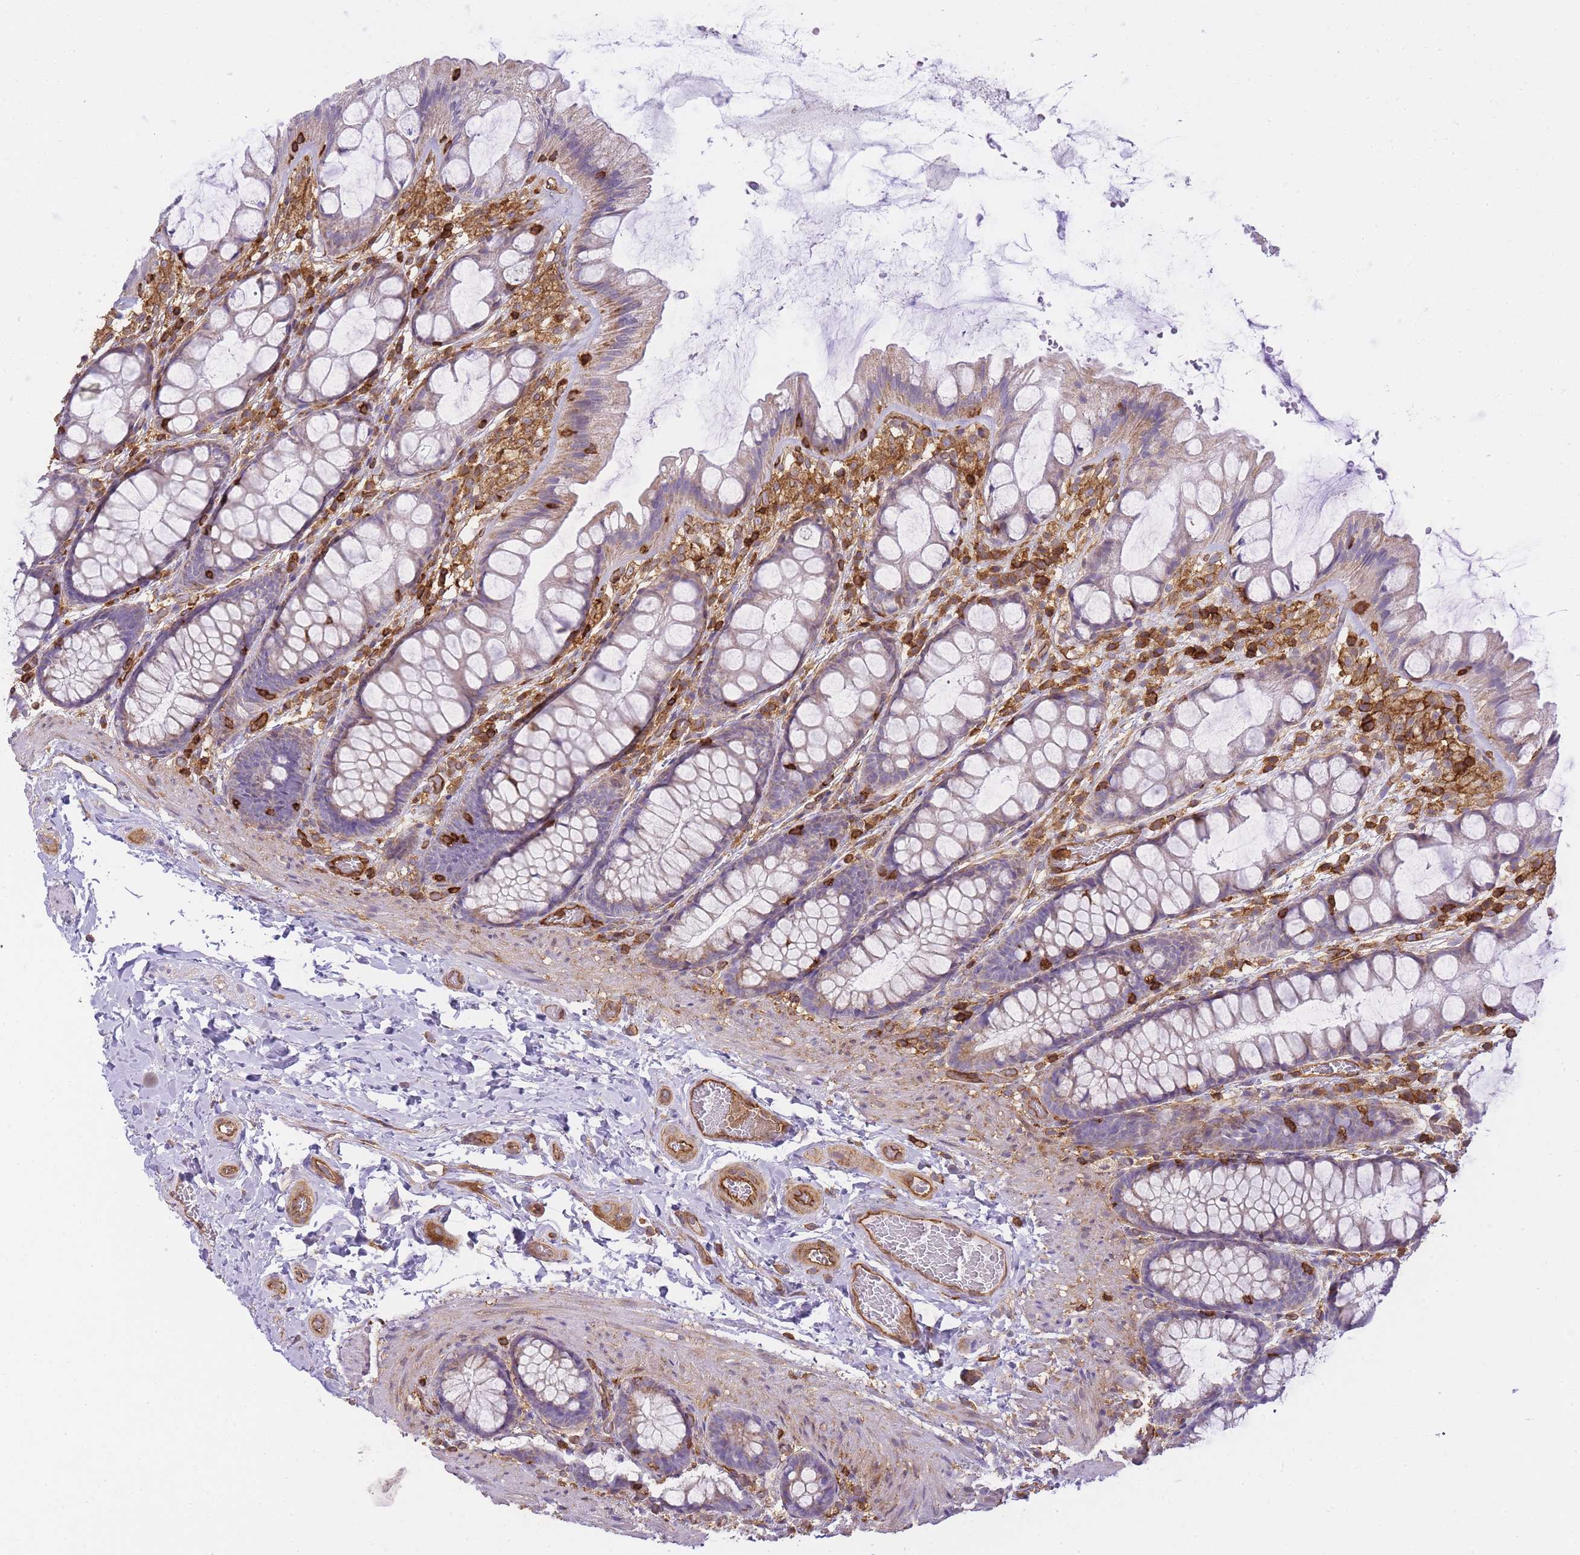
{"staining": {"intensity": "moderate", "quantity": ">75%", "location": "cytoplasmic/membranous"}, "tissue": "colon", "cell_type": "Endothelial cells", "image_type": "normal", "snomed": [{"axis": "morphology", "description": "Normal tissue, NOS"}, {"axis": "topography", "description": "Colon"}], "caption": "Protein analysis of benign colon reveals moderate cytoplasmic/membranous expression in approximately >75% of endothelial cells. (DAB IHC, brown staining for protein, blue staining for nuclei).", "gene": "MSN", "patient": {"sex": "male", "age": 47}}